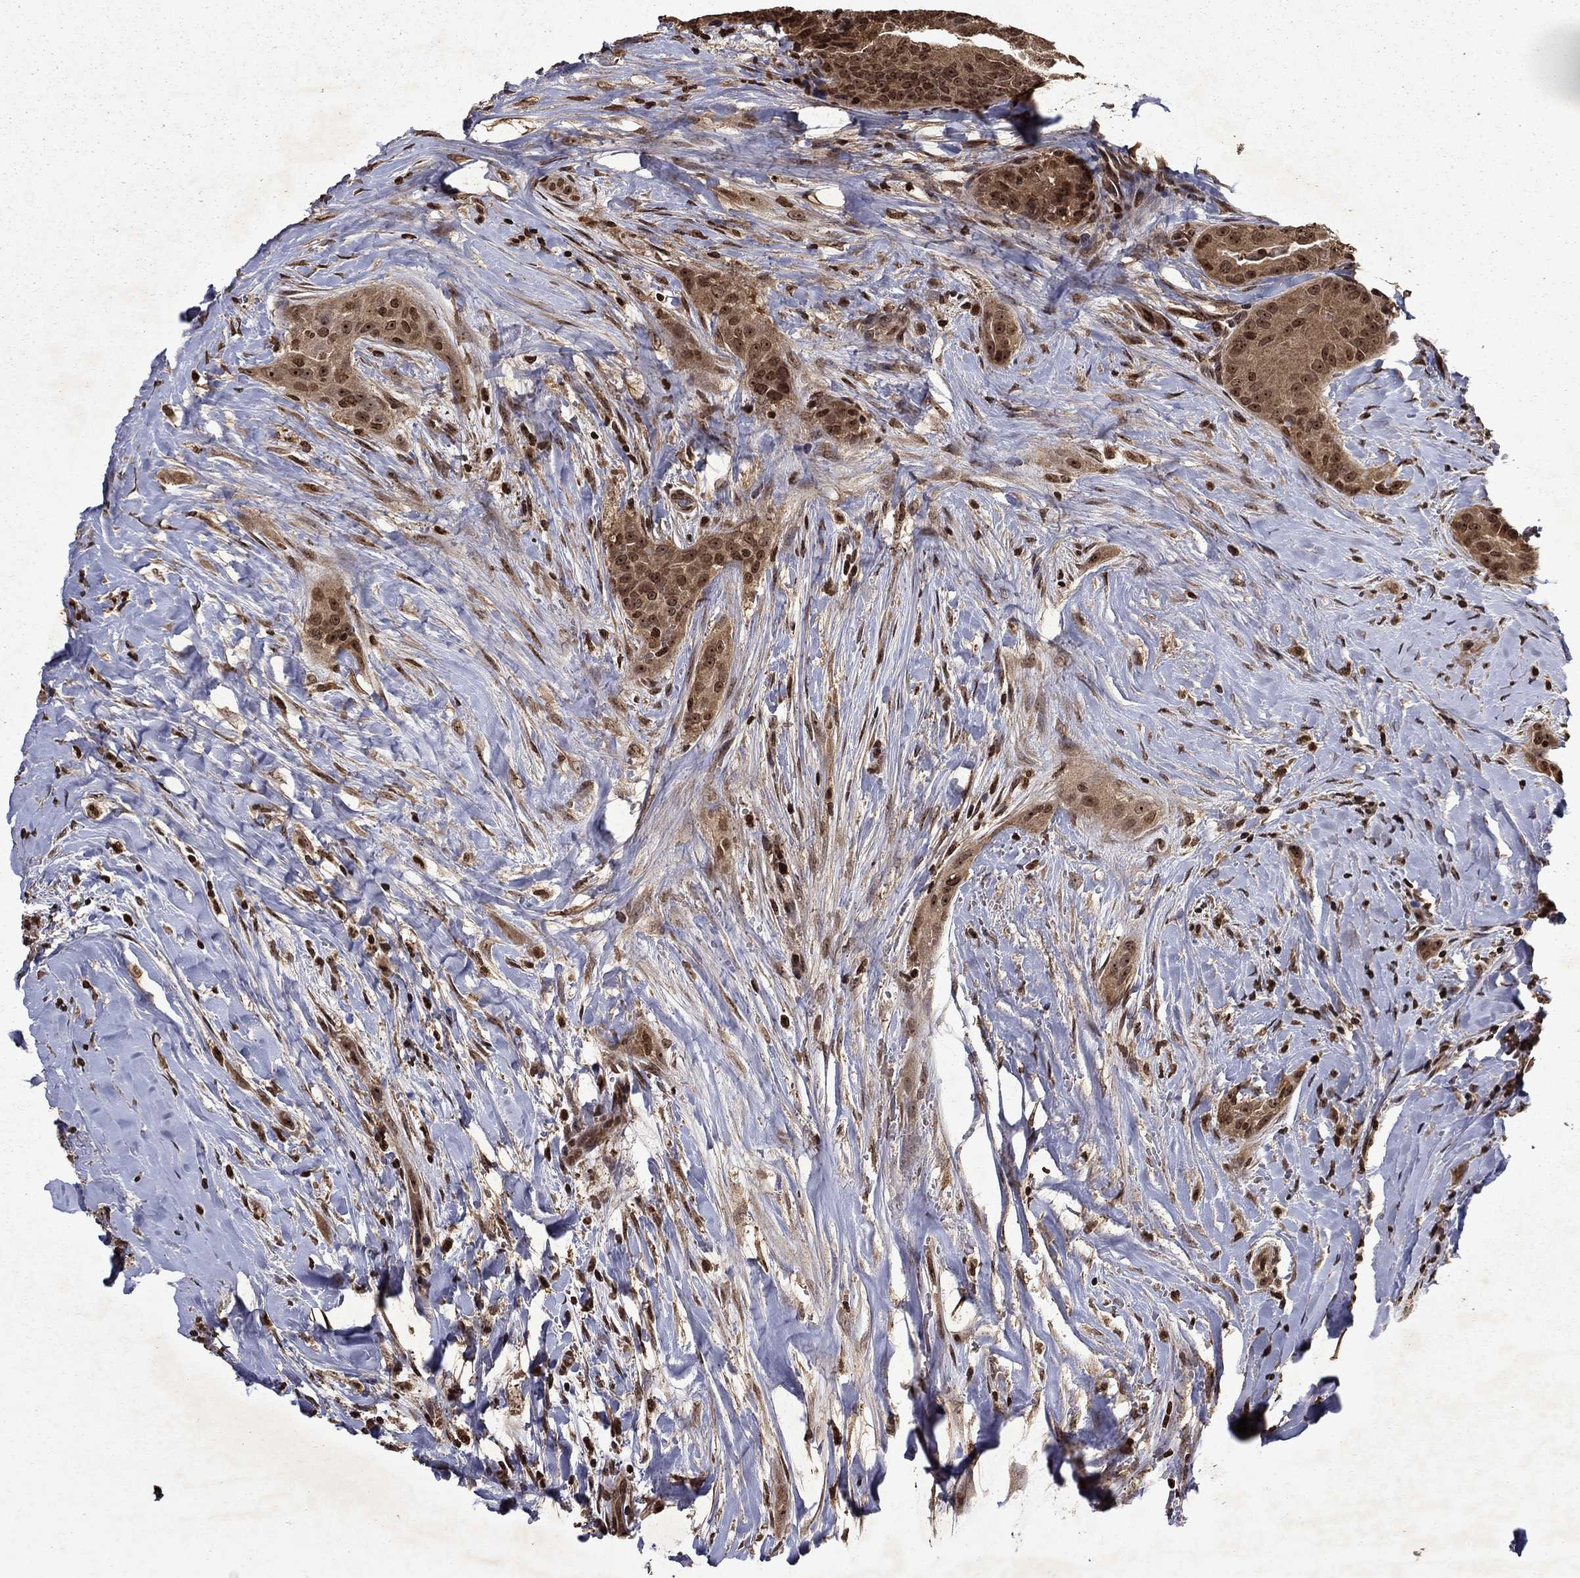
{"staining": {"intensity": "moderate", "quantity": ">75%", "location": "cytoplasmic/membranous,nuclear"}, "tissue": "thyroid cancer", "cell_type": "Tumor cells", "image_type": "cancer", "snomed": [{"axis": "morphology", "description": "Papillary adenocarcinoma, NOS"}, {"axis": "topography", "description": "Thyroid gland"}], "caption": "Papillary adenocarcinoma (thyroid) stained with immunohistochemistry (IHC) displays moderate cytoplasmic/membranous and nuclear staining in approximately >75% of tumor cells.", "gene": "PIN4", "patient": {"sex": "male", "age": 61}}